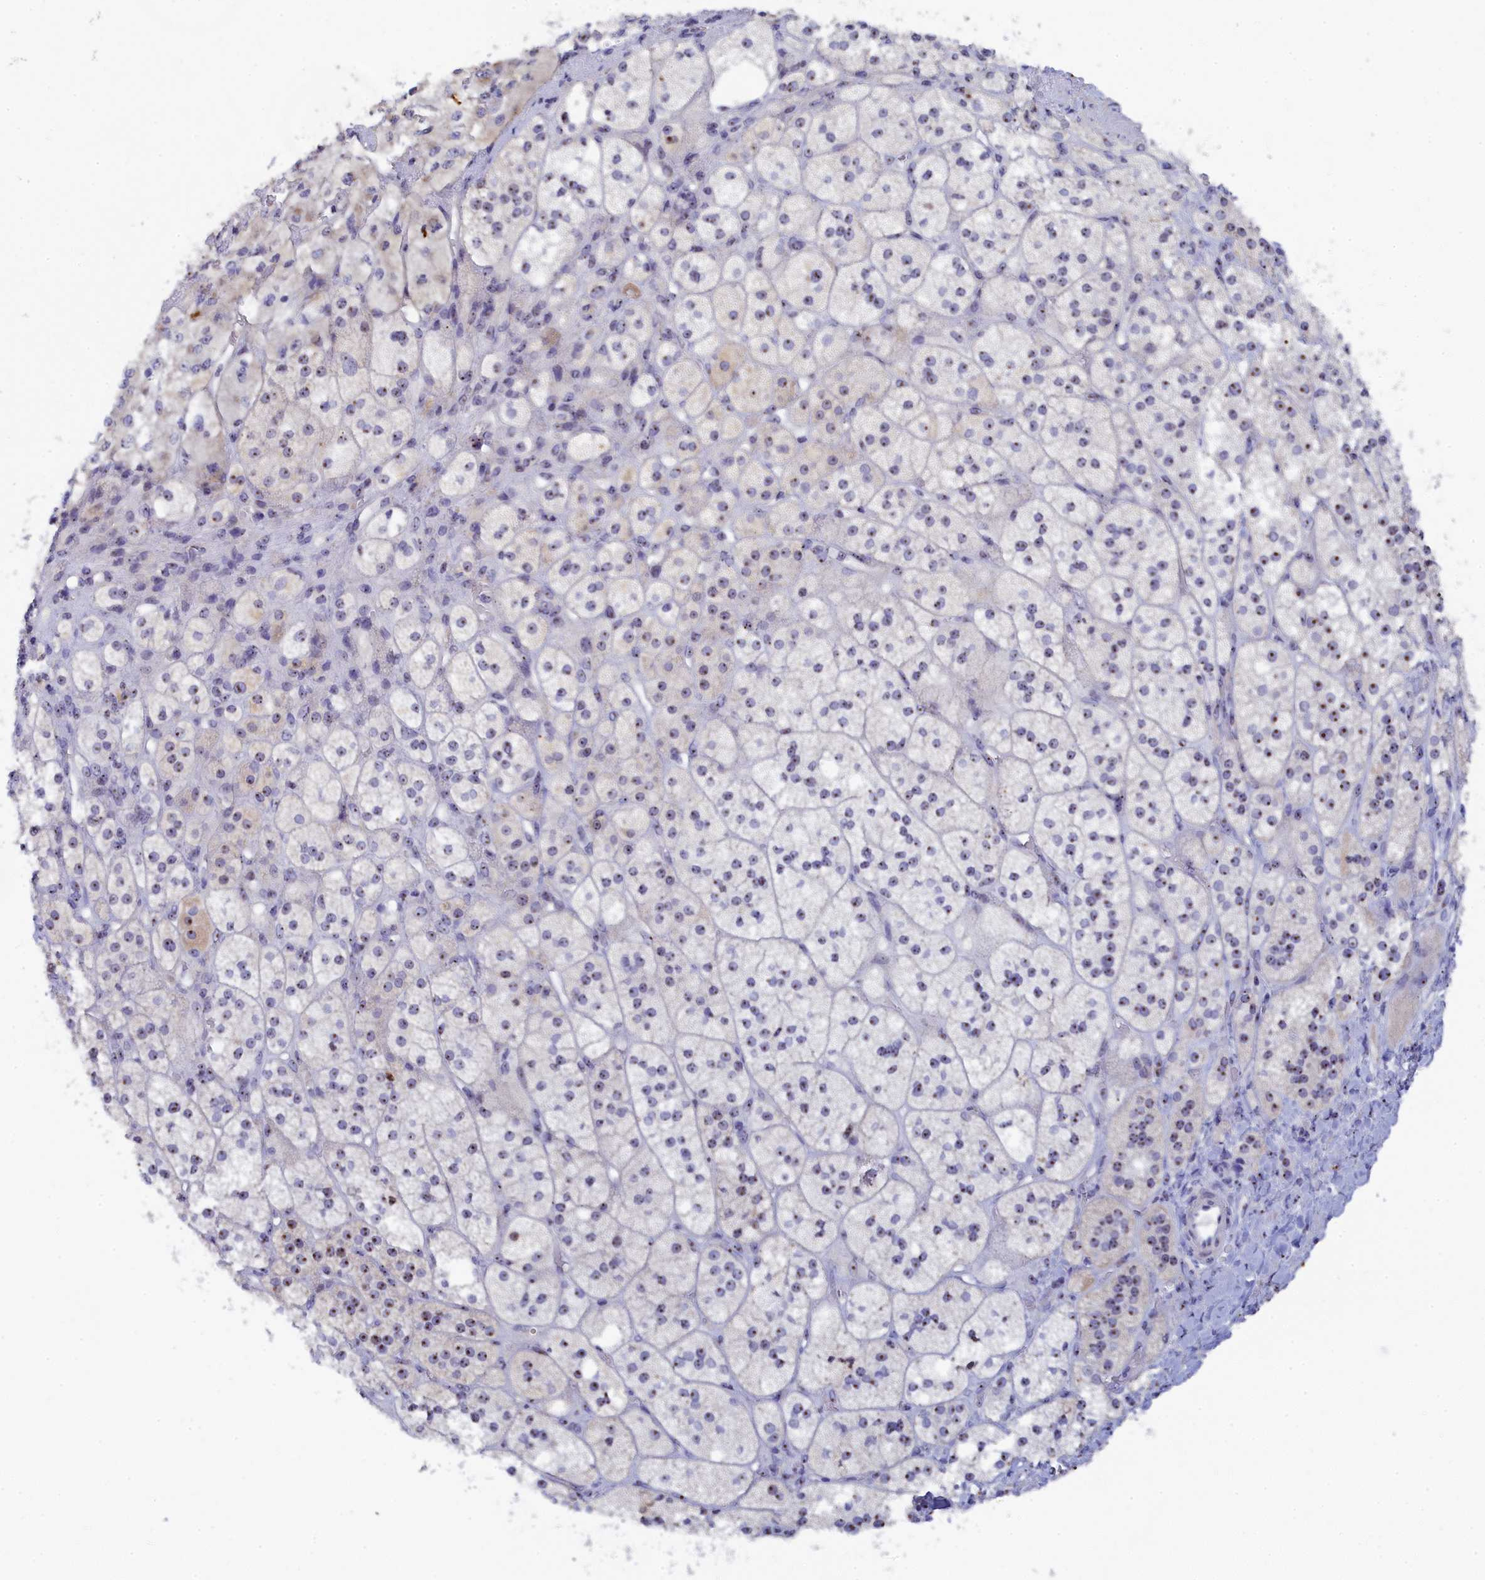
{"staining": {"intensity": "strong", "quantity": "25%-75%", "location": "nuclear"}, "tissue": "adrenal gland", "cell_type": "Glandular cells", "image_type": "normal", "snomed": [{"axis": "morphology", "description": "Normal tissue, NOS"}, {"axis": "topography", "description": "Adrenal gland"}], "caption": "DAB immunohistochemical staining of benign adrenal gland displays strong nuclear protein staining in approximately 25%-75% of glandular cells.", "gene": "RSL1D1", "patient": {"sex": "male", "age": 61}}